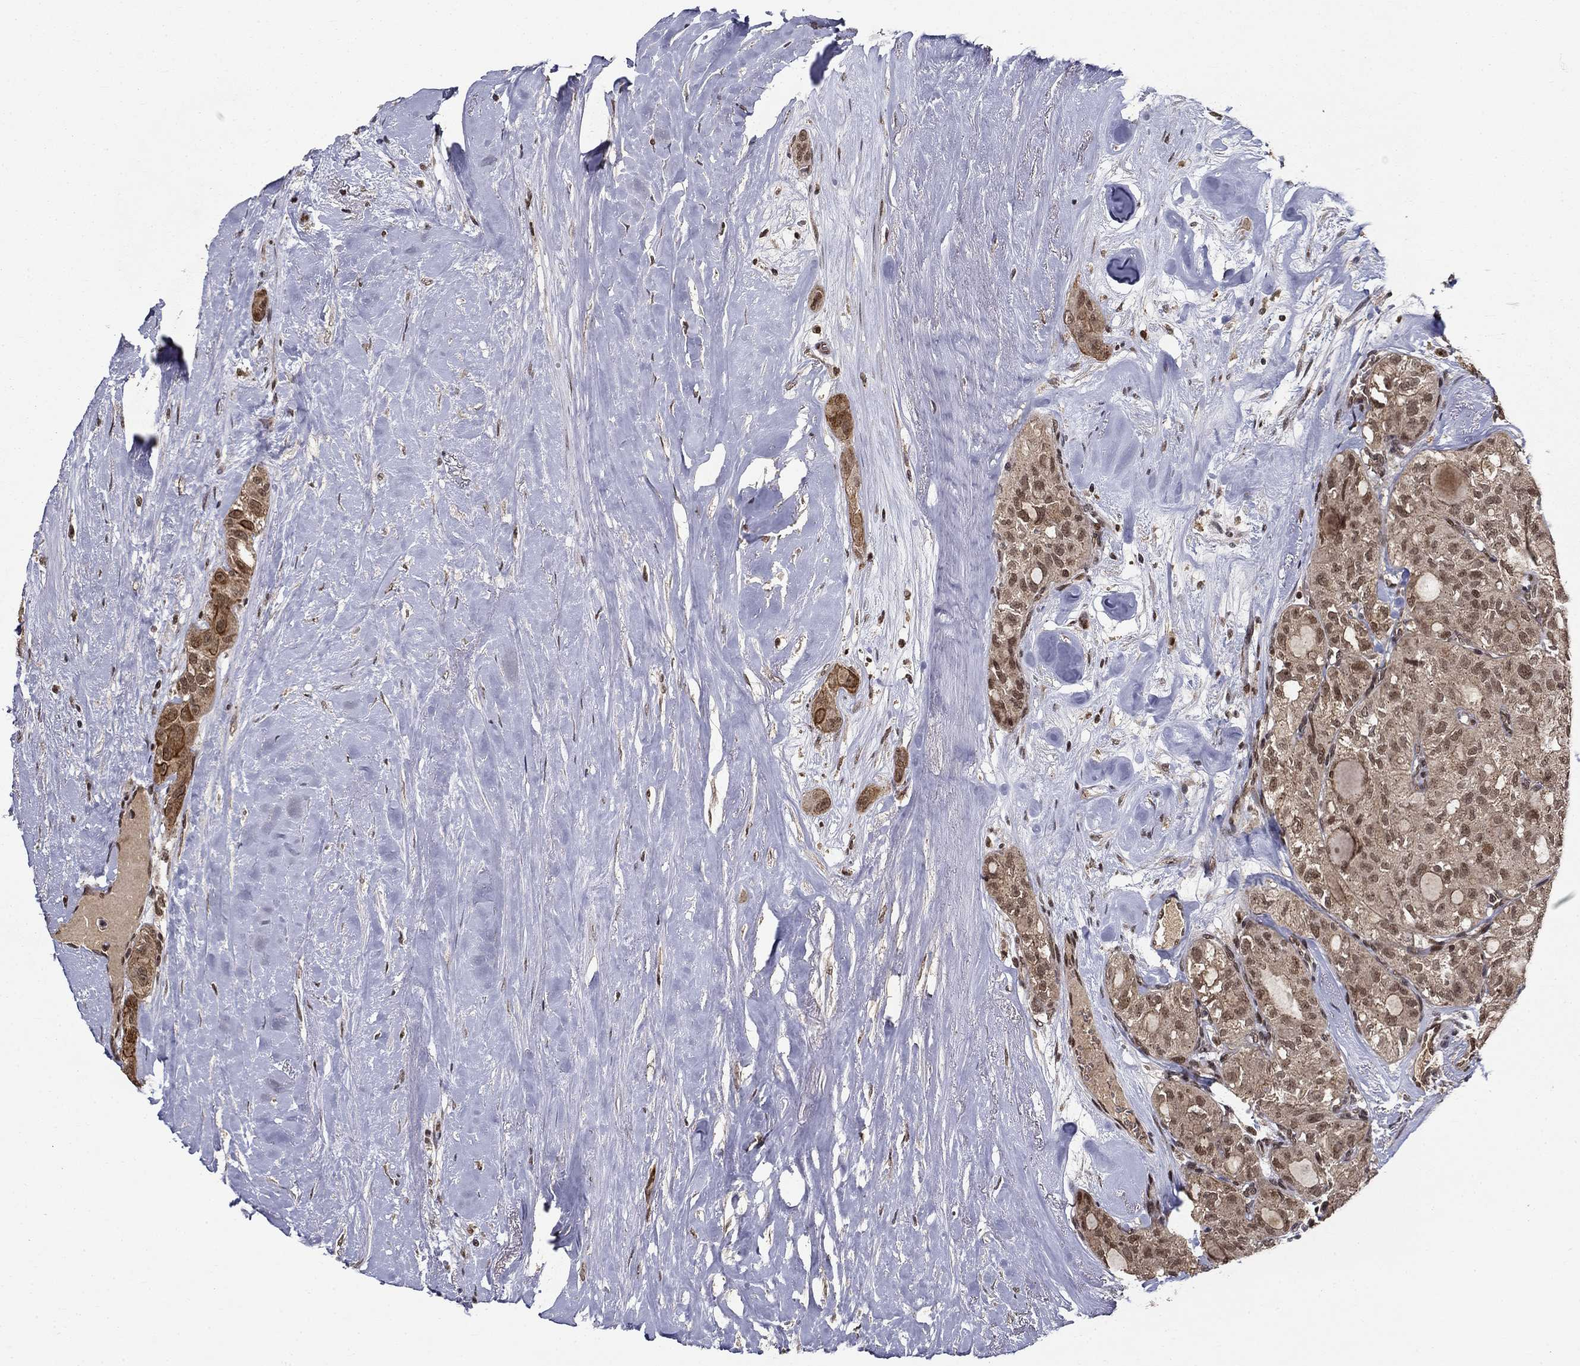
{"staining": {"intensity": "moderate", "quantity": "25%-75%", "location": "nuclear"}, "tissue": "thyroid cancer", "cell_type": "Tumor cells", "image_type": "cancer", "snomed": [{"axis": "morphology", "description": "Follicular adenoma carcinoma, NOS"}, {"axis": "topography", "description": "Thyroid gland"}], "caption": "This micrograph reveals thyroid follicular adenoma carcinoma stained with immunohistochemistry to label a protein in brown. The nuclear of tumor cells show moderate positivity for the protein. Nuclei are counter-stained blue.", "gene": "CDCA7L", "patient": {"sex": "male", "age": 75}}